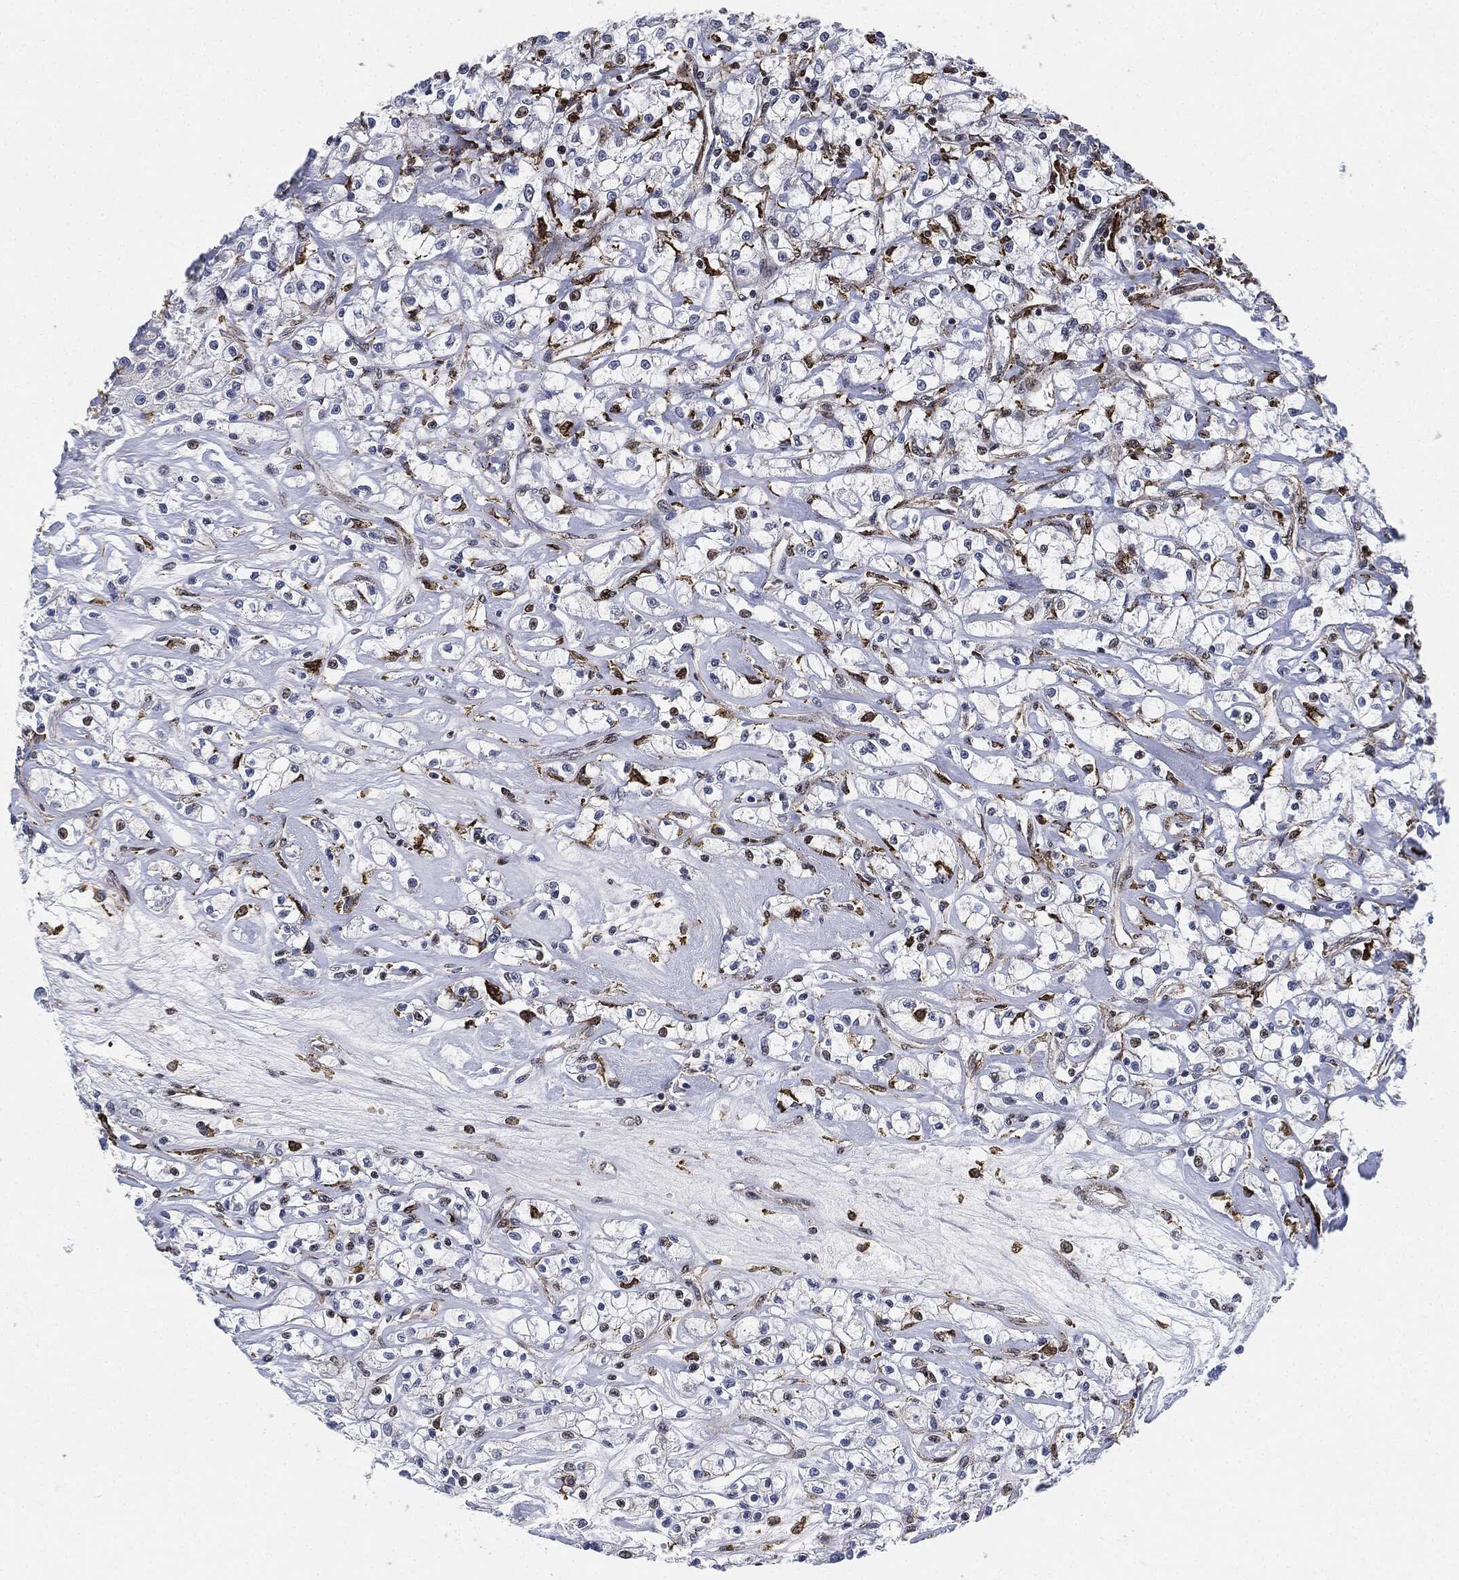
{"staining": {"intensity": "negative", "quantity": "none", "location": "none"}, "tissue": "renal cancer", "cell_type": "Tumor cells", "image_type": "cancer", "snomed": [{"axis": "morphology", "description": "Adenocarcinoma, NOS"}, {"axis": "topography", "description": "Kidney"}], "caption": "Image shows no significant protein positivity in tumor cells of renal cancer.", "gene": "NANOS3", "patient": {"sex": "female", "age": 59}}